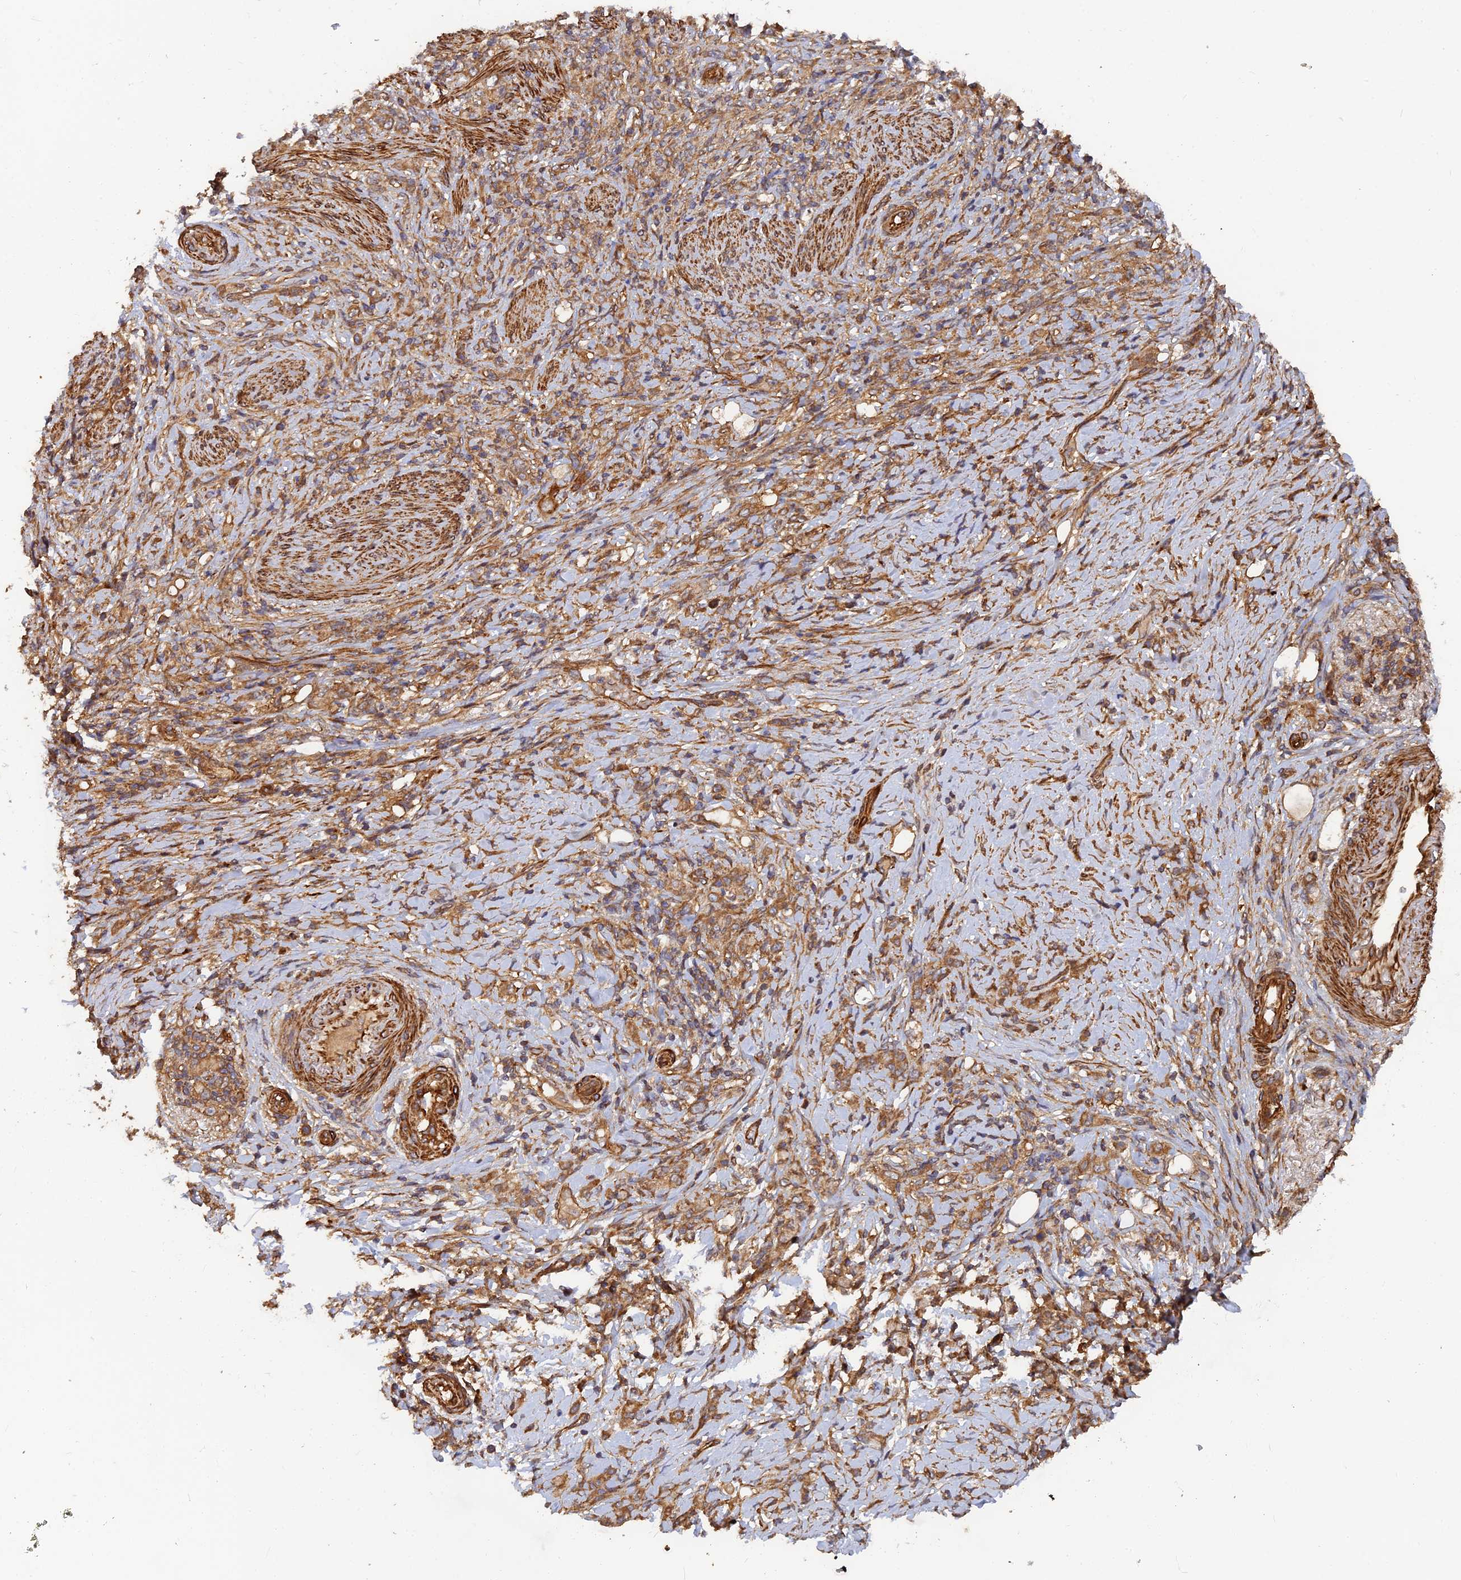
{"staining": {"intensity": "moderate", "quantity": ">75%", "location": "cytoplasmic/membranous"}, "tissue": "stomach cancer", "cell_type": "Tumor cells", "image_type": "cancer", "snomed": [{"axis": "morphology", "description": "Adenocarcinoma, NOS"}, {"axis": "topography", "description": "Stomach"}], "caption": "This micrograph exhibits immunohistochemistry (IHC) staining of stomach adenocarcinoma, with medium moderate cytoplasmic/membranous expression in approximately >75% of tumor cells.", "gene": "RELCH", "patient": {"sex": "female", "age": 79}}